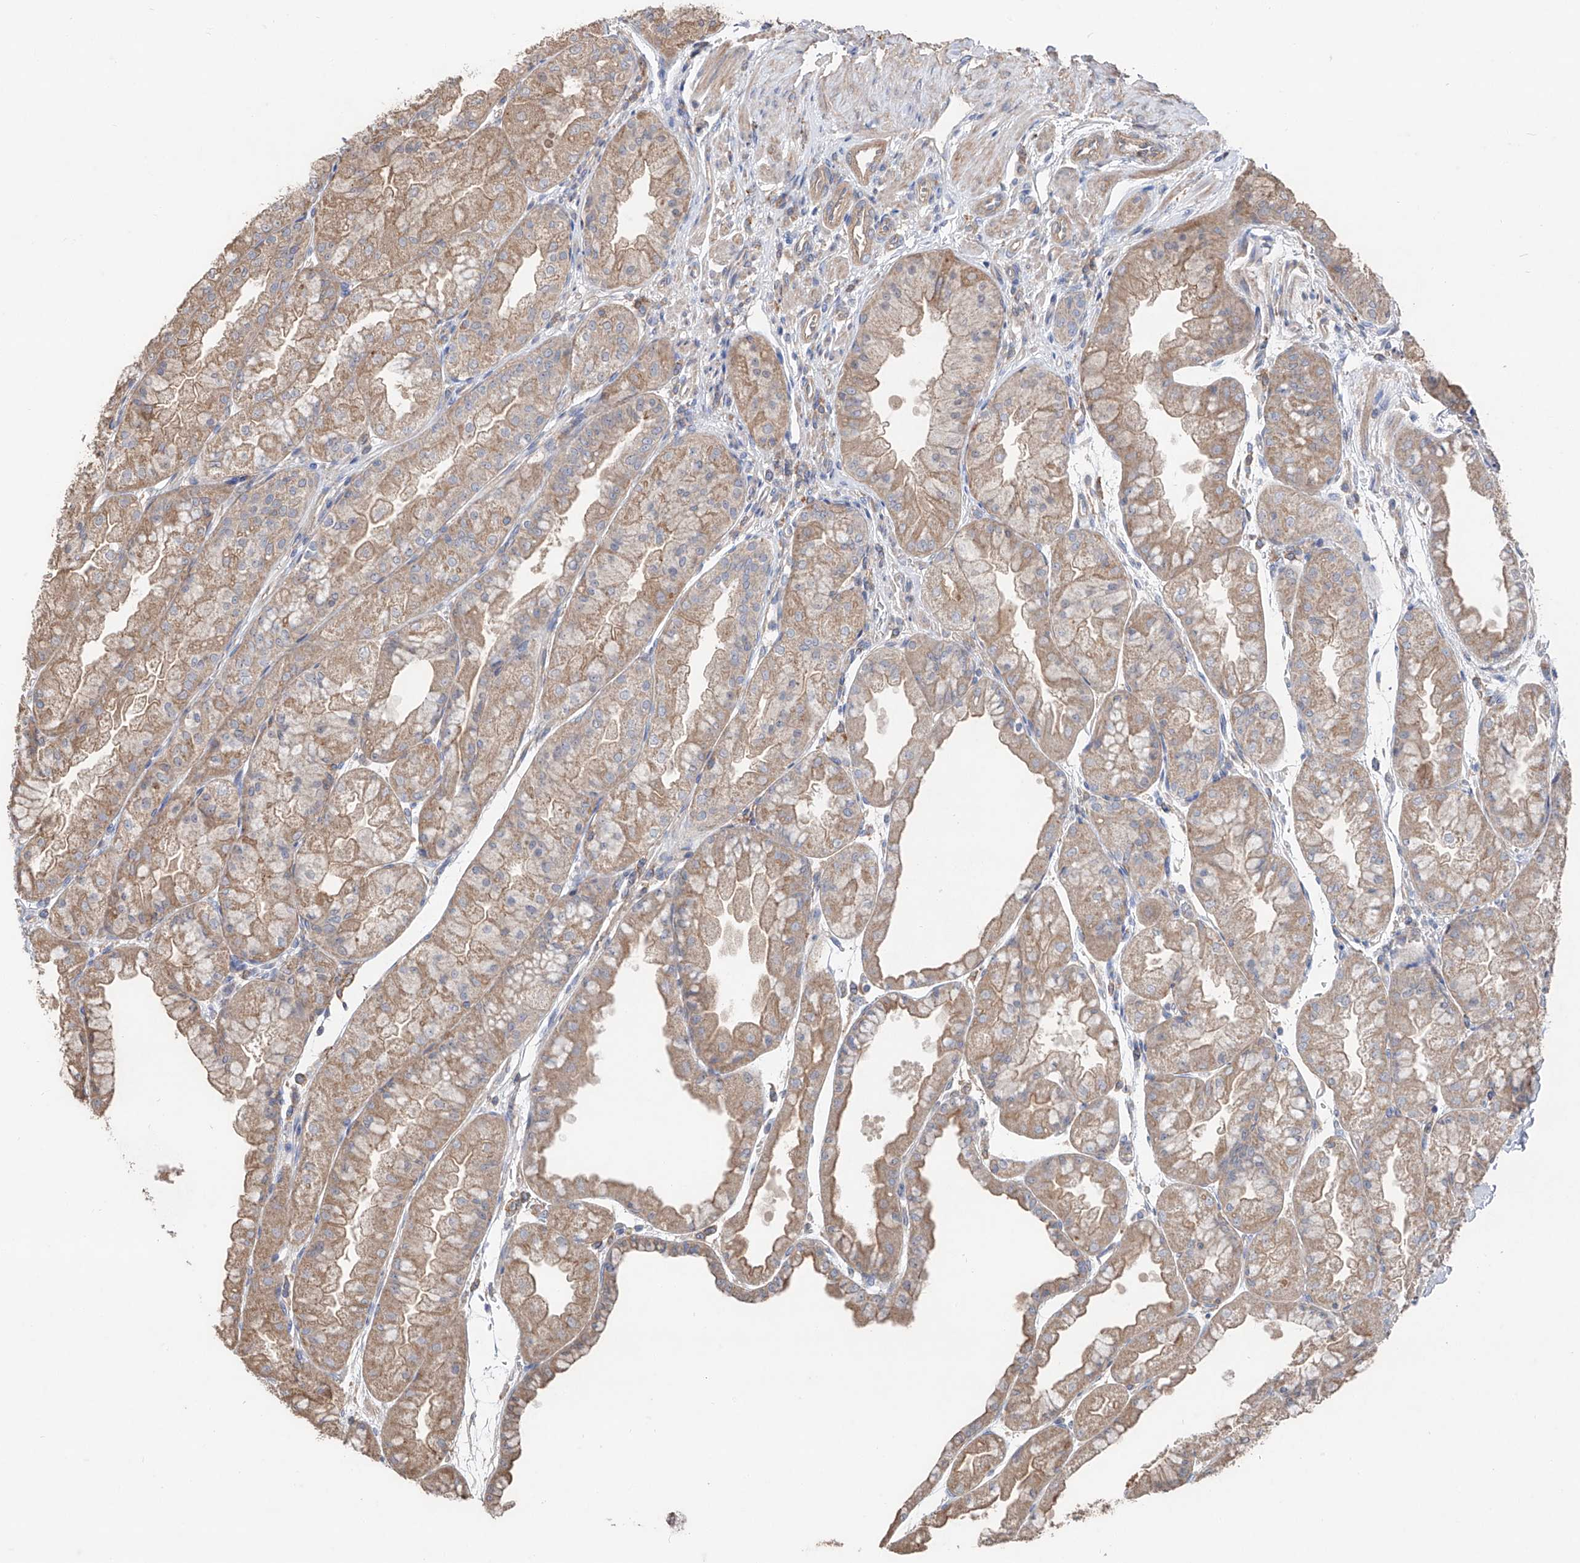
{"staining": {"intensity": "weak", "quantity": "25%-75%", "location": "cytoplasmic/membranous"}, "tissue": "stomach", "cell_type": "Glandular cells", "image_type": "normal", "snomed": [{"axis": "morphology", "description": "Normal tissue, NOS"}, {"axis": "topography", "description": "Stomach, upper"}], "caption": "Immunohistochemical staining of benign human stomach shows 25%-75% levels of weak cytoplasmic/membranous protein positivity in about 25%-75% of glandular cells. Using DAB (3,3'-diaminobenzidine) (brown) and hematoxylin (blue) stains, captured at high magnification using brightfield microscopy.", "gene": "EDN1", "patient": {"sex": "male", "age": 47}}